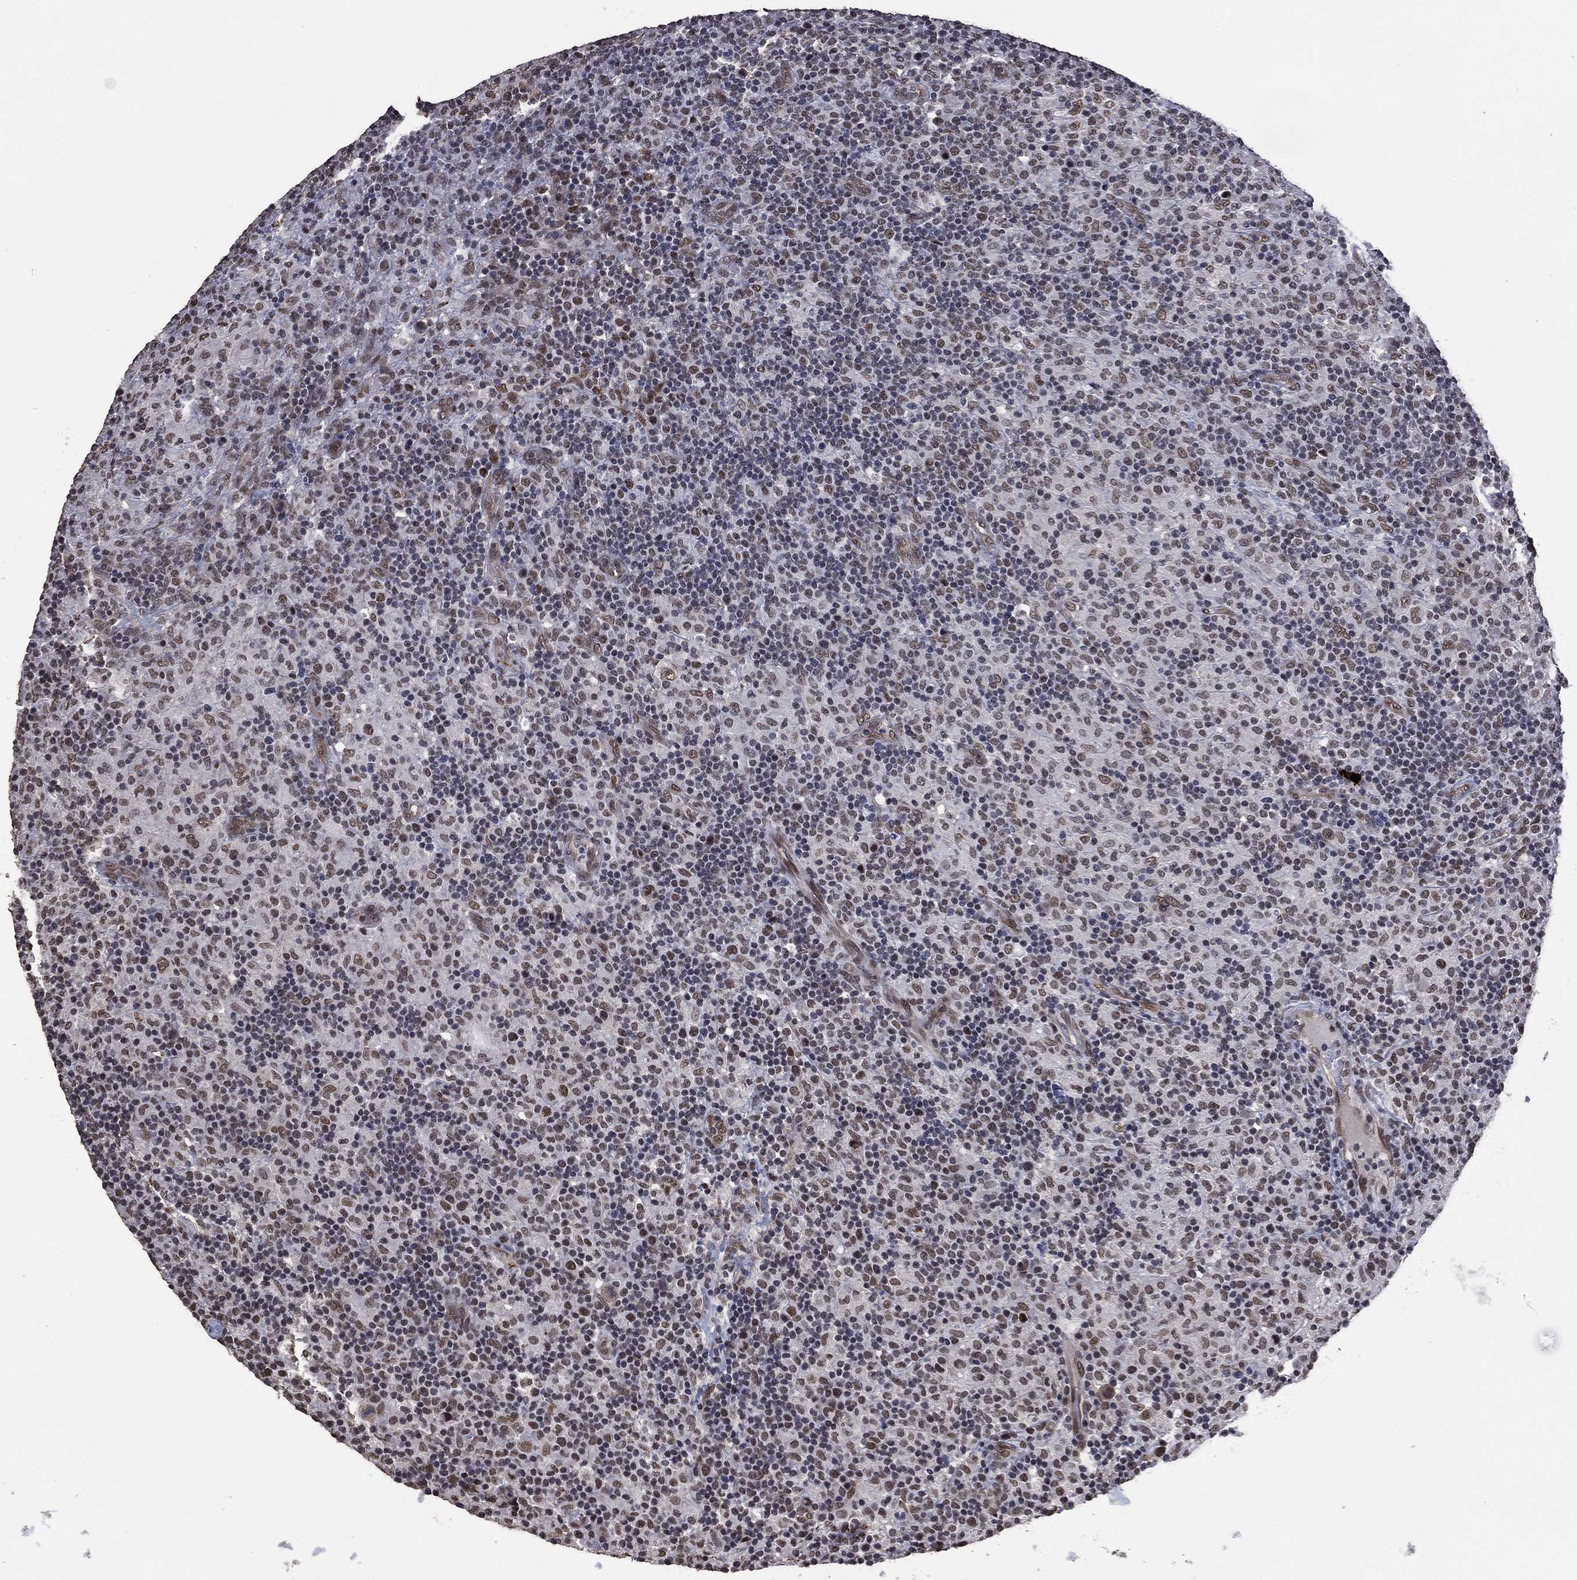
{"staining": {"intensity": "weak", "quantity": "<25%", "location": "nuclear"}, "tissue": "lymphoma", "cell_type": "Tumor cells", "image_type": "cancer", "snomed": [{"axis": "morphology", "description": "Hodgkin's disease, NOS"}, {"axis": "topography", "description": "Lymph node"}], "caption": "The photomicrograph reveals no significant staining in tumor cells of Hodgkin's disease.", "gene": "EHMT1", "patient": {"sex": "male", "age": 70}}